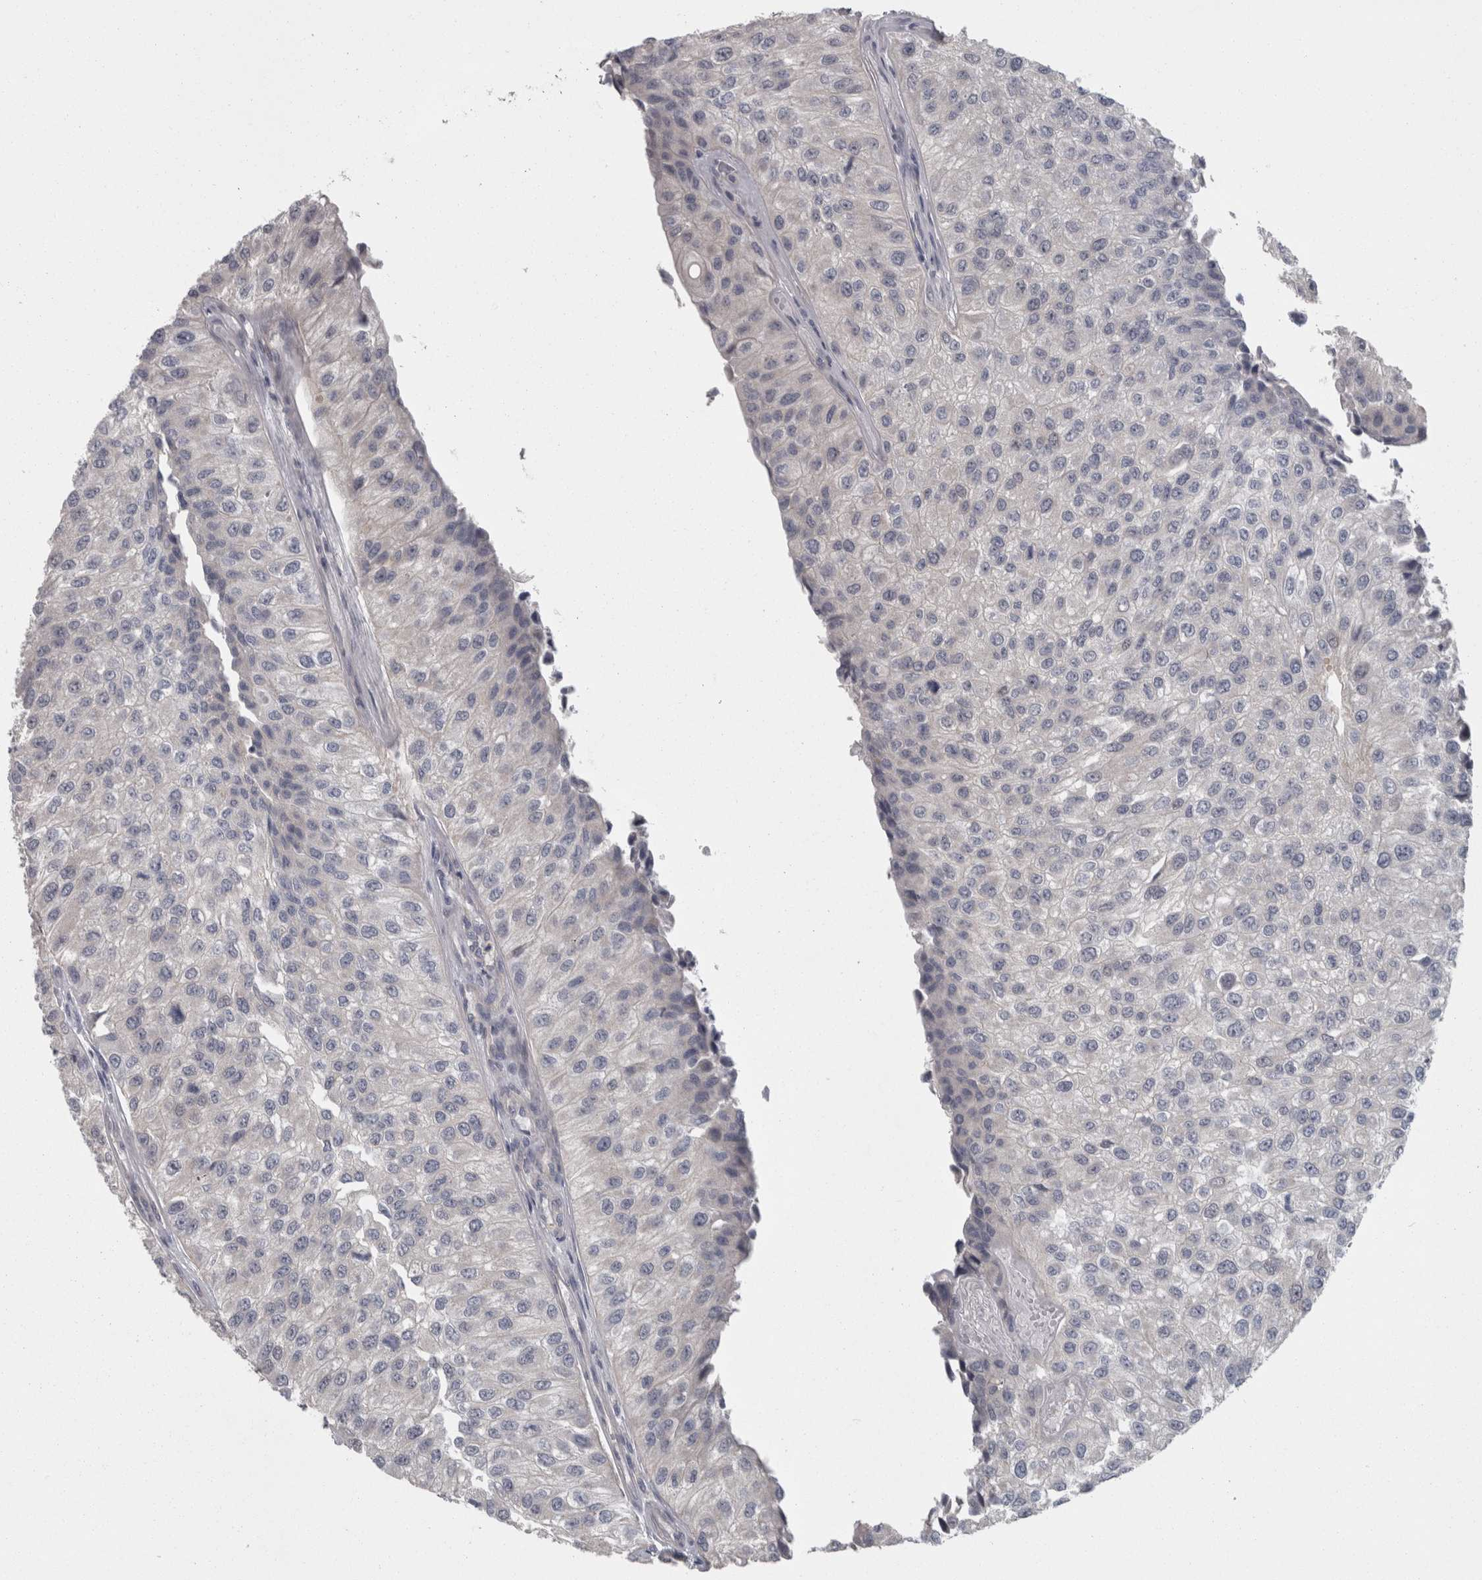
{"staining": {"intensity": "negative", "quantity": "none", "location": "none"}, "tissue": "urothelial cancer", "cell_type": "Tumor cells", "image_type": "cancer", "snomed": [{"axis": "morphology", "description": "Urothelial carcinoma, High grade"}, {"axis": "topography", "description": "Kidney"}, {"axis": "topography", "description": "Urinary bladder"}], "caption": "A micrograph of human urothelial carcinoma (high-grade) is negative for staining in tumor cells.", "gene": "RMDN1", "patient": {"sex": "male", "age": 77}}